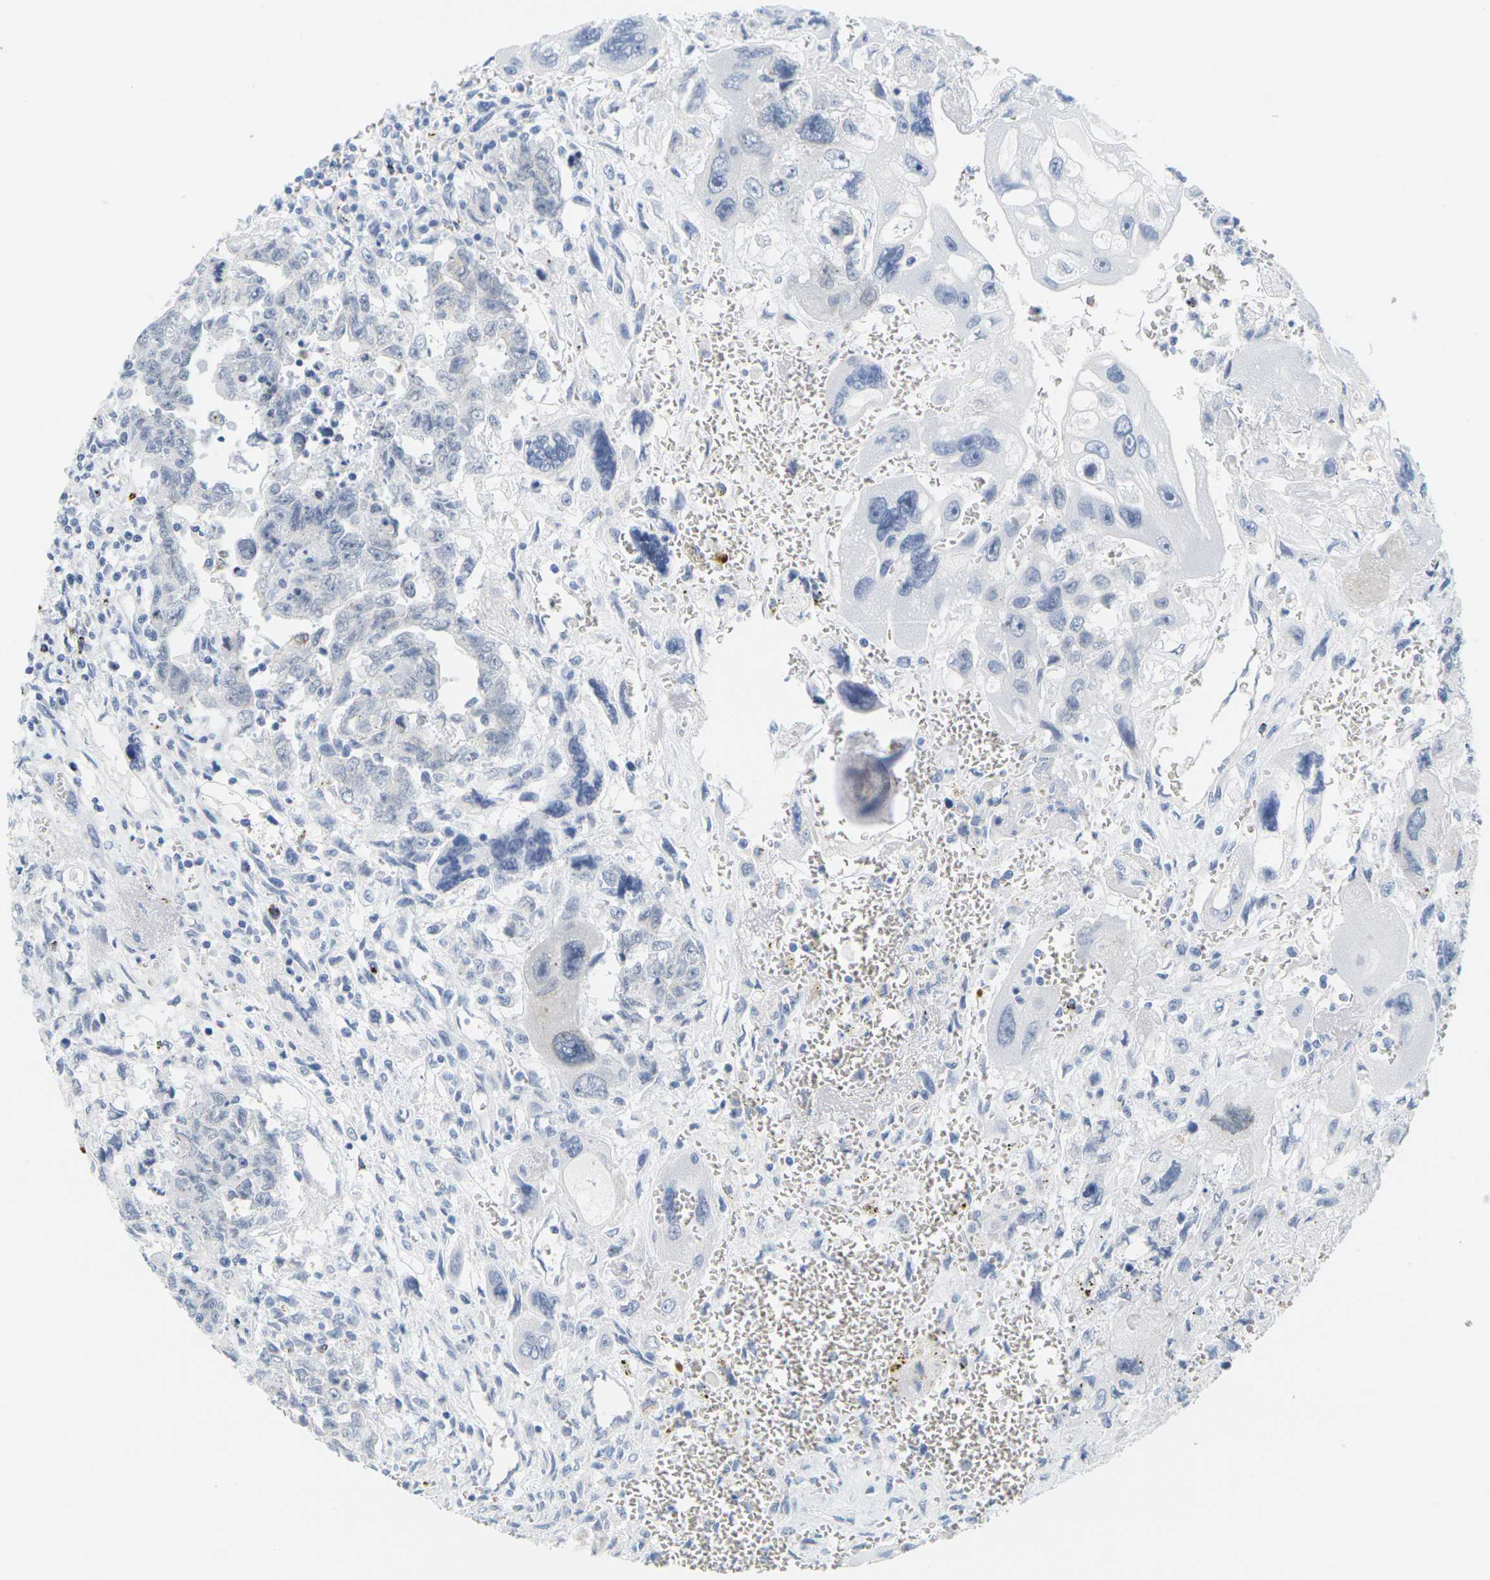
{"staining": {"intensity": "negative", "quantity": "none", "location": "none"}, "tissue": "testis cancer", "cell_type": "Tumor cells", "image_type": "cancer", "snomed": [{"axis": "morphology", "description": "Carcinoma, Embryonal, NOS"}, {"axis": "topography", "description": "Testis"}], "caption": "This is a micrograph of IHC staining of testis cancer, which shows no positivity in tumor cells. (Stains: DAB IHC with hematoxylin counter stain, Microscopy: brightfield microscopy at high magnification).", "gene": "HLA-DOB", "patient": {"sex": "male", "age": 28}}